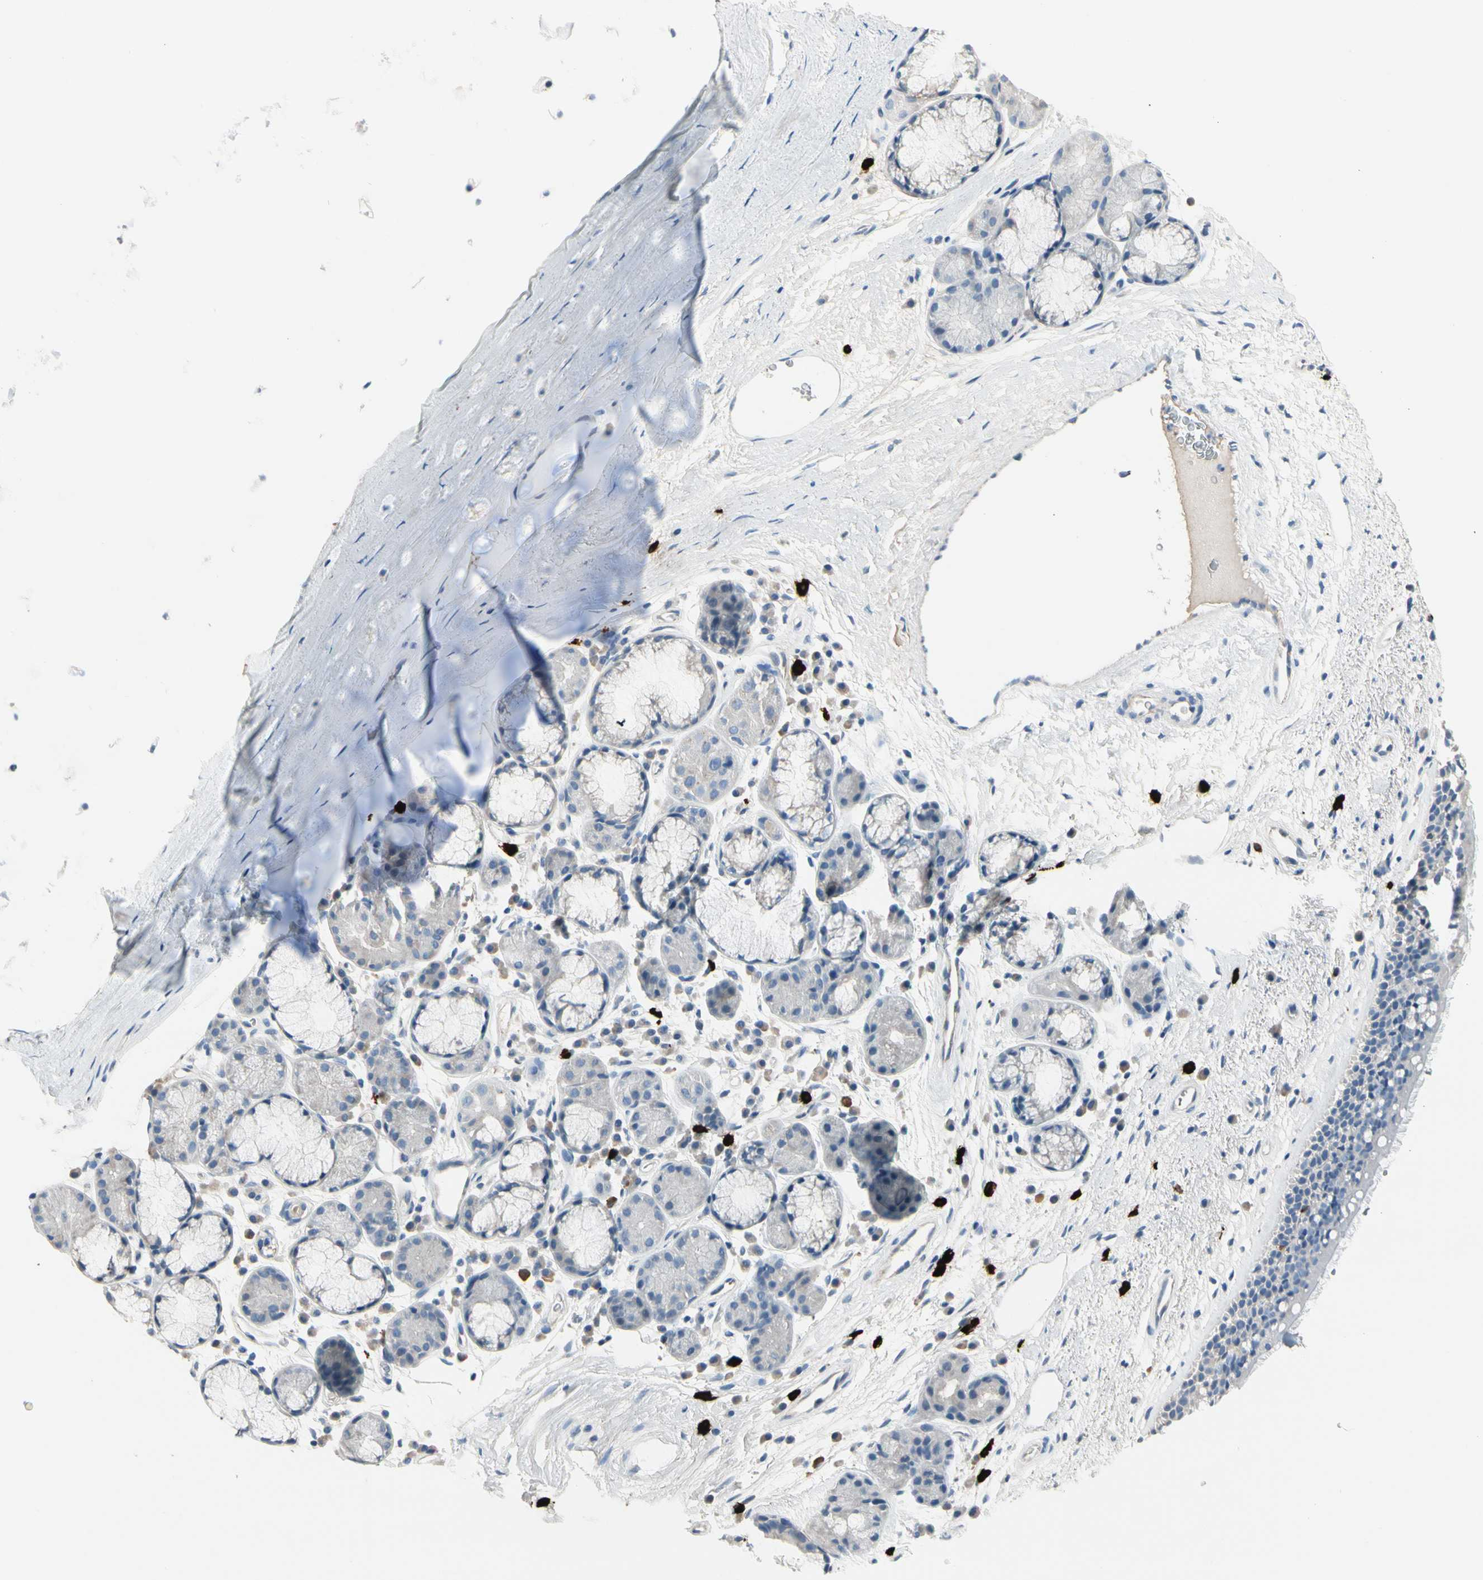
{"staining": {"intensity": "negative", "quantity": "none", "location": "none"}, "tissue": "bronchus", "cell_type": "Respiratory epithelial cells", "image_type": "normal", "snomed": [{"axis": "morphology", "description": "Normal tissue, NOS"}, {"axis": "topography", "description": "Bronchus"}], "caption": "The immunohistochemistry (IHC) photomicrograph has no significant expression in respiratory epithelial cells of bronchus. (Brightfield microscopy of DAB immunohistochemistry (IHC) at high magnification).", "gene": "CPA3", "patient": {"sex": "female", "age": 54}}